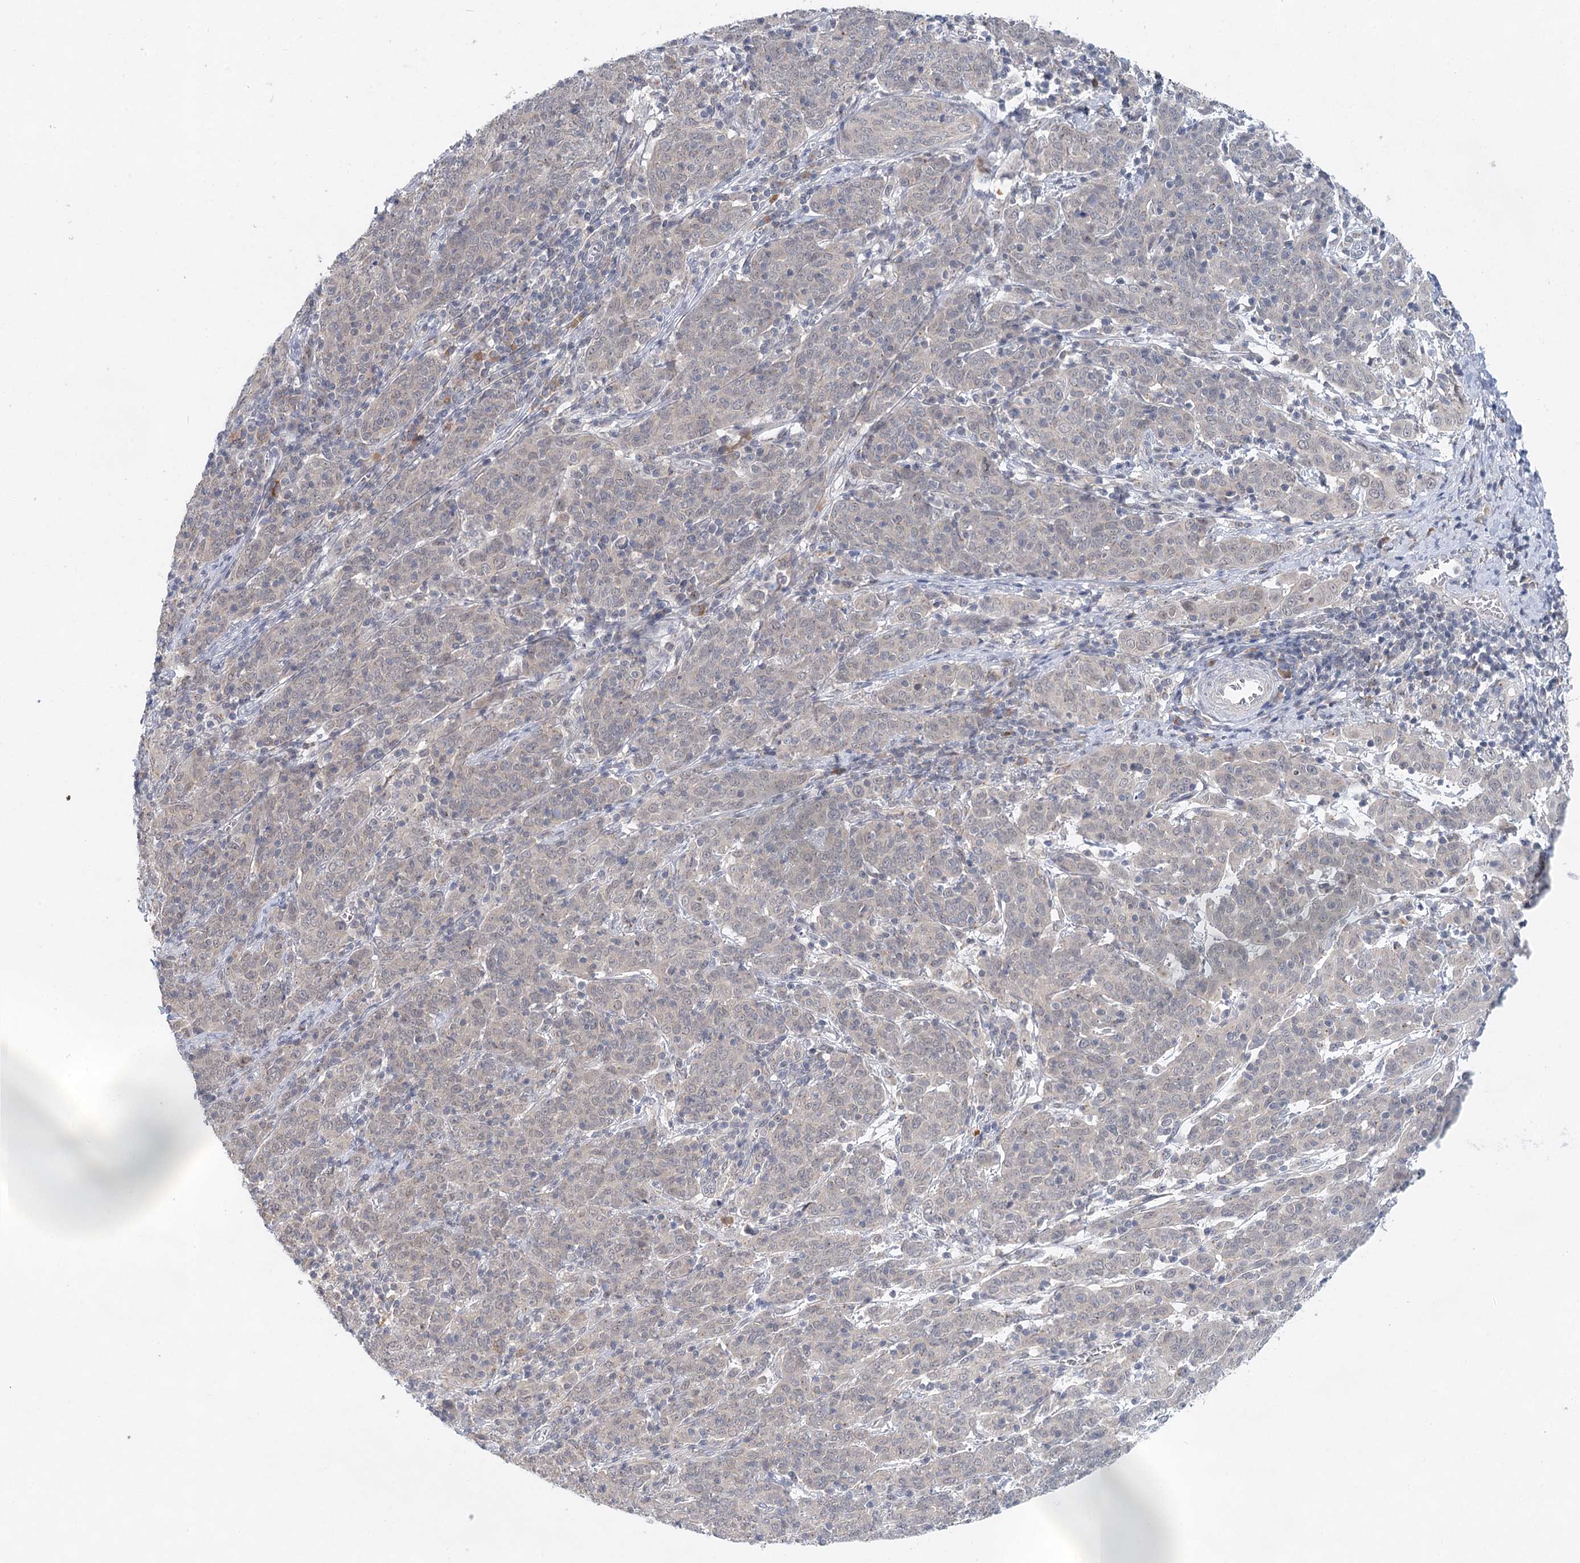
{"staining": {"intensity": "negative", "quantity": "none", "location": "none"}, "tissue": "cervical cancer", "cell_type": "Tumor cells", "image_type": "cancer", "snomed": [{"axis": "morphology", "description": "Squamous cell carcinoma, NOS"}, {"axis": "topography", "description": "Cervix"}], "caption": "Tumor cells show no significant positivity in squamous cell carcinoma (cervical).", "gene": "BLTP1", "patient": {"sex": "female", "age": 67}}